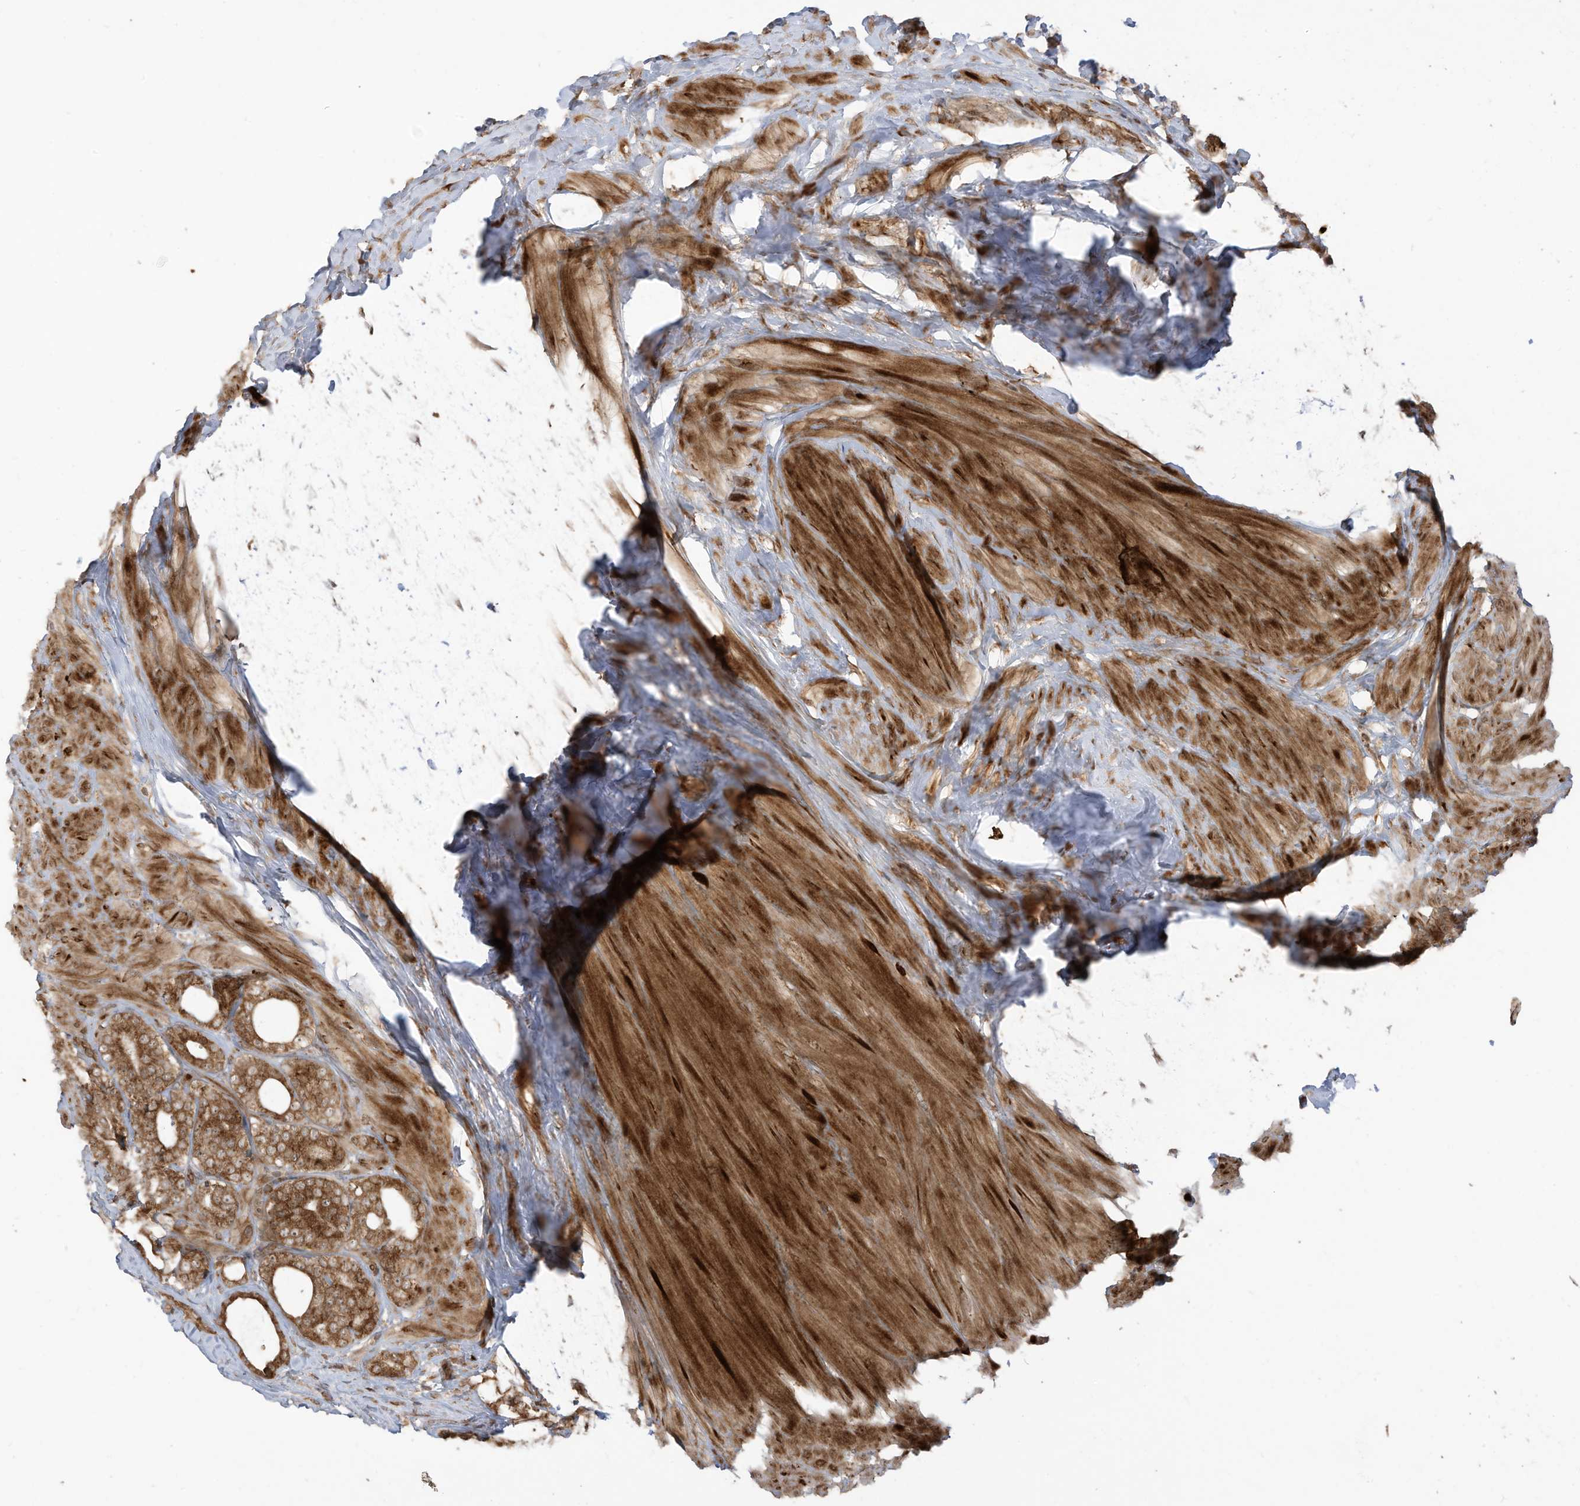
{"staining": {"intensity": "moderate", "quantity": ">75%", "location": "cytoplasmic/membranous"}, "tissue": "prostate cancer", "cell_type": "Tumor cells", "image_type": "cancer", "snomed": [{"axis": "morphology", "description": "Adenocarcinoma, High grade"}, {"axis": "topography", "description": "Prostate"}], "caption": "Prostate cancer (high-grade adenocarcinoma) stained for a protein (brown) shows moderate cytoplasmic/membranous positive positivity in about >75% of tumor cells.", "gene": "TRIM67", "patient": {"sex": "male", "age": 56}}